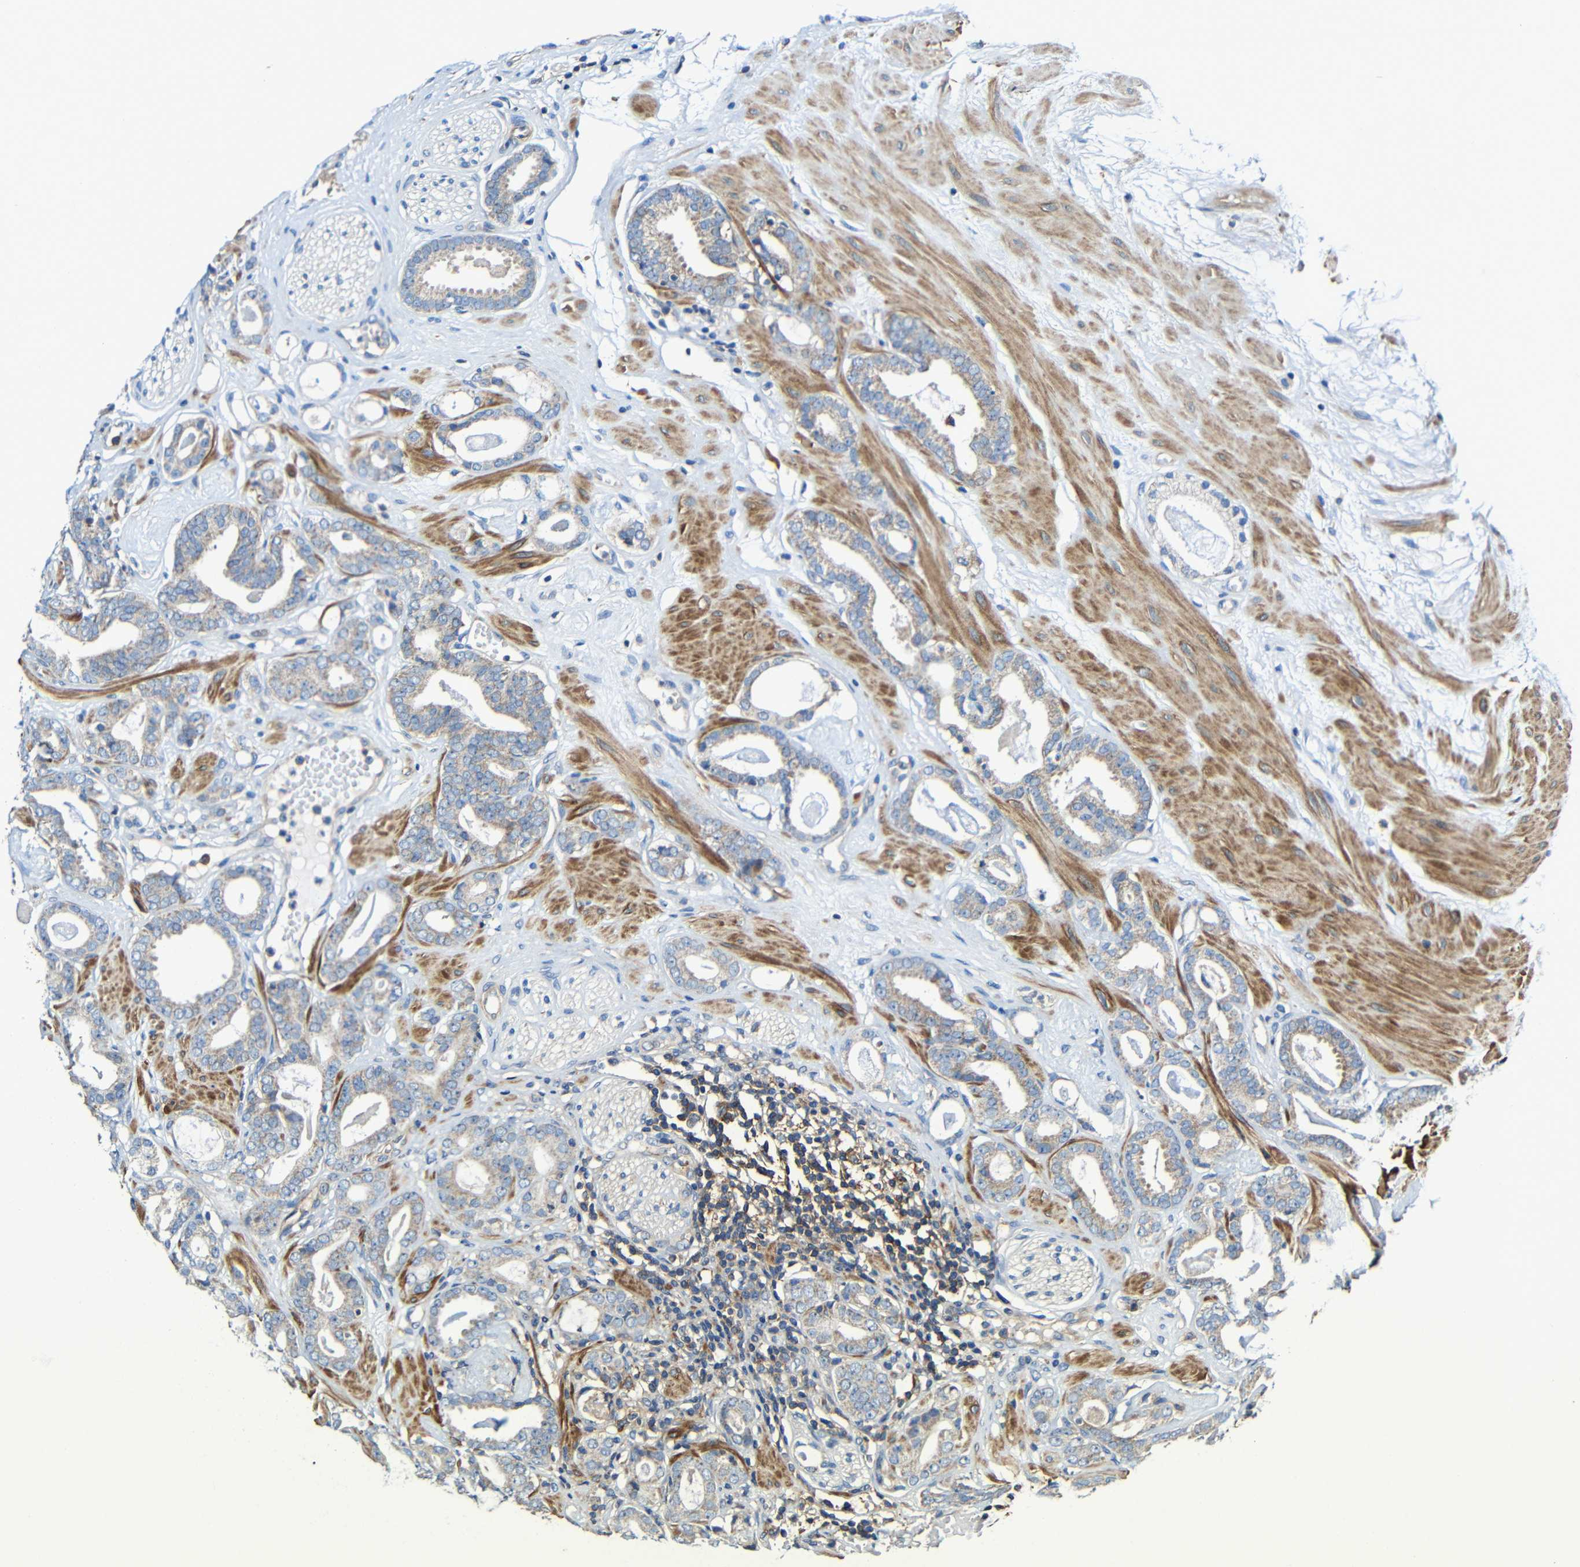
{"staining": {"intensity": "weak", "quantity": "25%-75%", "location": "cytoplasmic/membranous"}, "tissue": "prostate cancer", "cell_type": "Tumor cells", "image_type": "cancer", "snomed": [{"axis": "morphology", "description": "Adenocarcinoma, Low grade"}, {"axis": "topography", "description": "Prostate"}], "caption": "Human prostate cancer (low-grade adenocarcinoma) stained with a brown dye shows weak cytoplasmic/membranous positive positivity in approximately 25%-75% of tumor cells.", "gene": "RHOT2", "patient": {"sex": "male", "age": 53}}